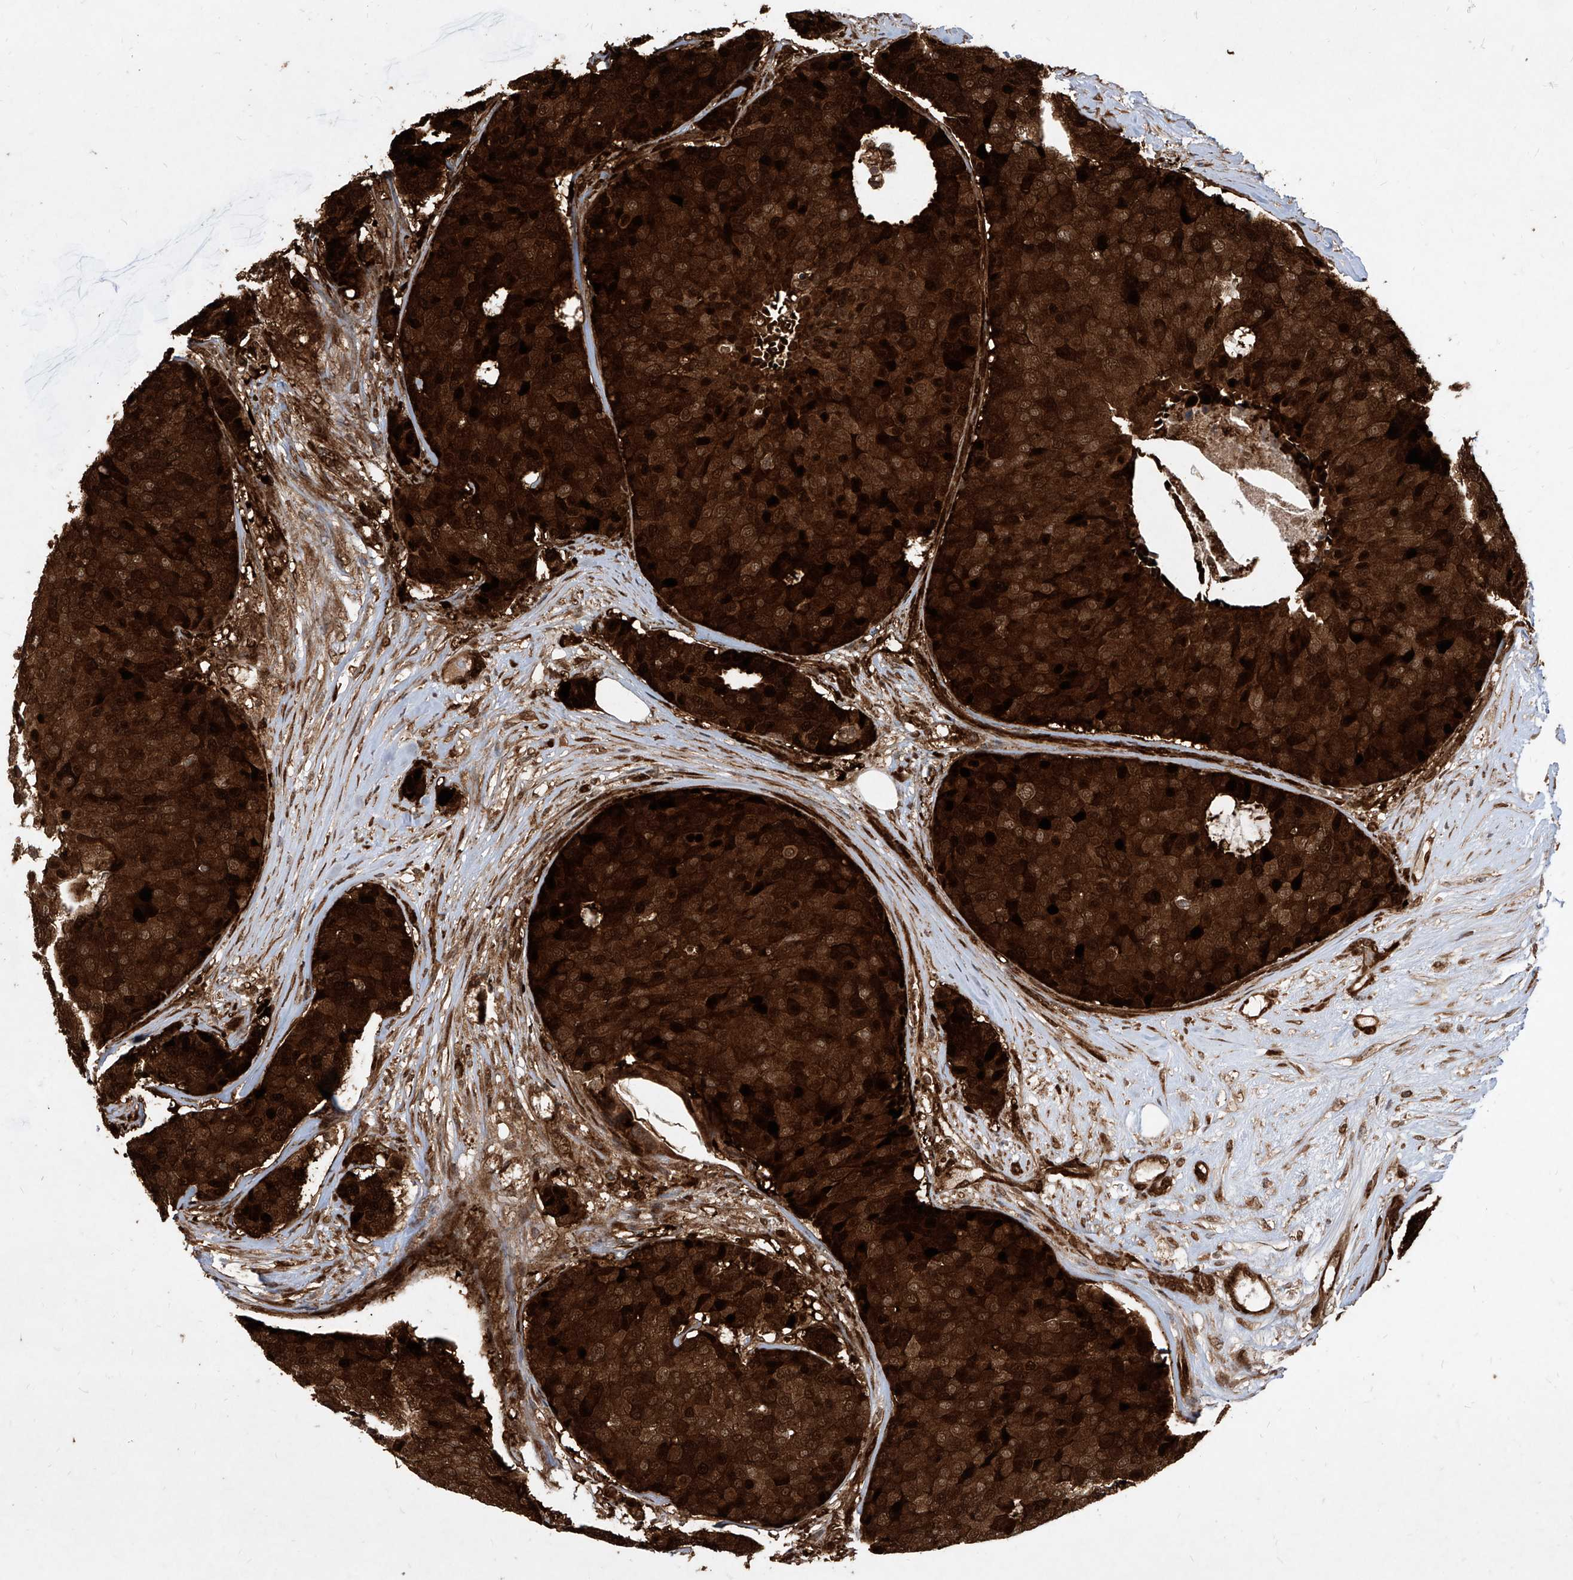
{"staining": {"intensity": "strong", "quantity": ">75%", "location": "cytoplasmic/membranous,nuclear"}, "tissue": "breast cancer", "cell_type": "Tumor cells", "image_type": "cancer", "snomed": [{"axis": "morphology", "description": "Duct carcinoma"}, {"axis": "topography", "description": "Breast"}], "caption": "Strong cytoplasmic/membranous and nuclear expression is identified in about >75% of tumor cells in infiltrating ductal carcinoma (breast). (brown staining indicates protein expression, while blue staining denotes nuclei).", "gene": "MAGED2", "patient": {"sex": "female", "age": 75}}